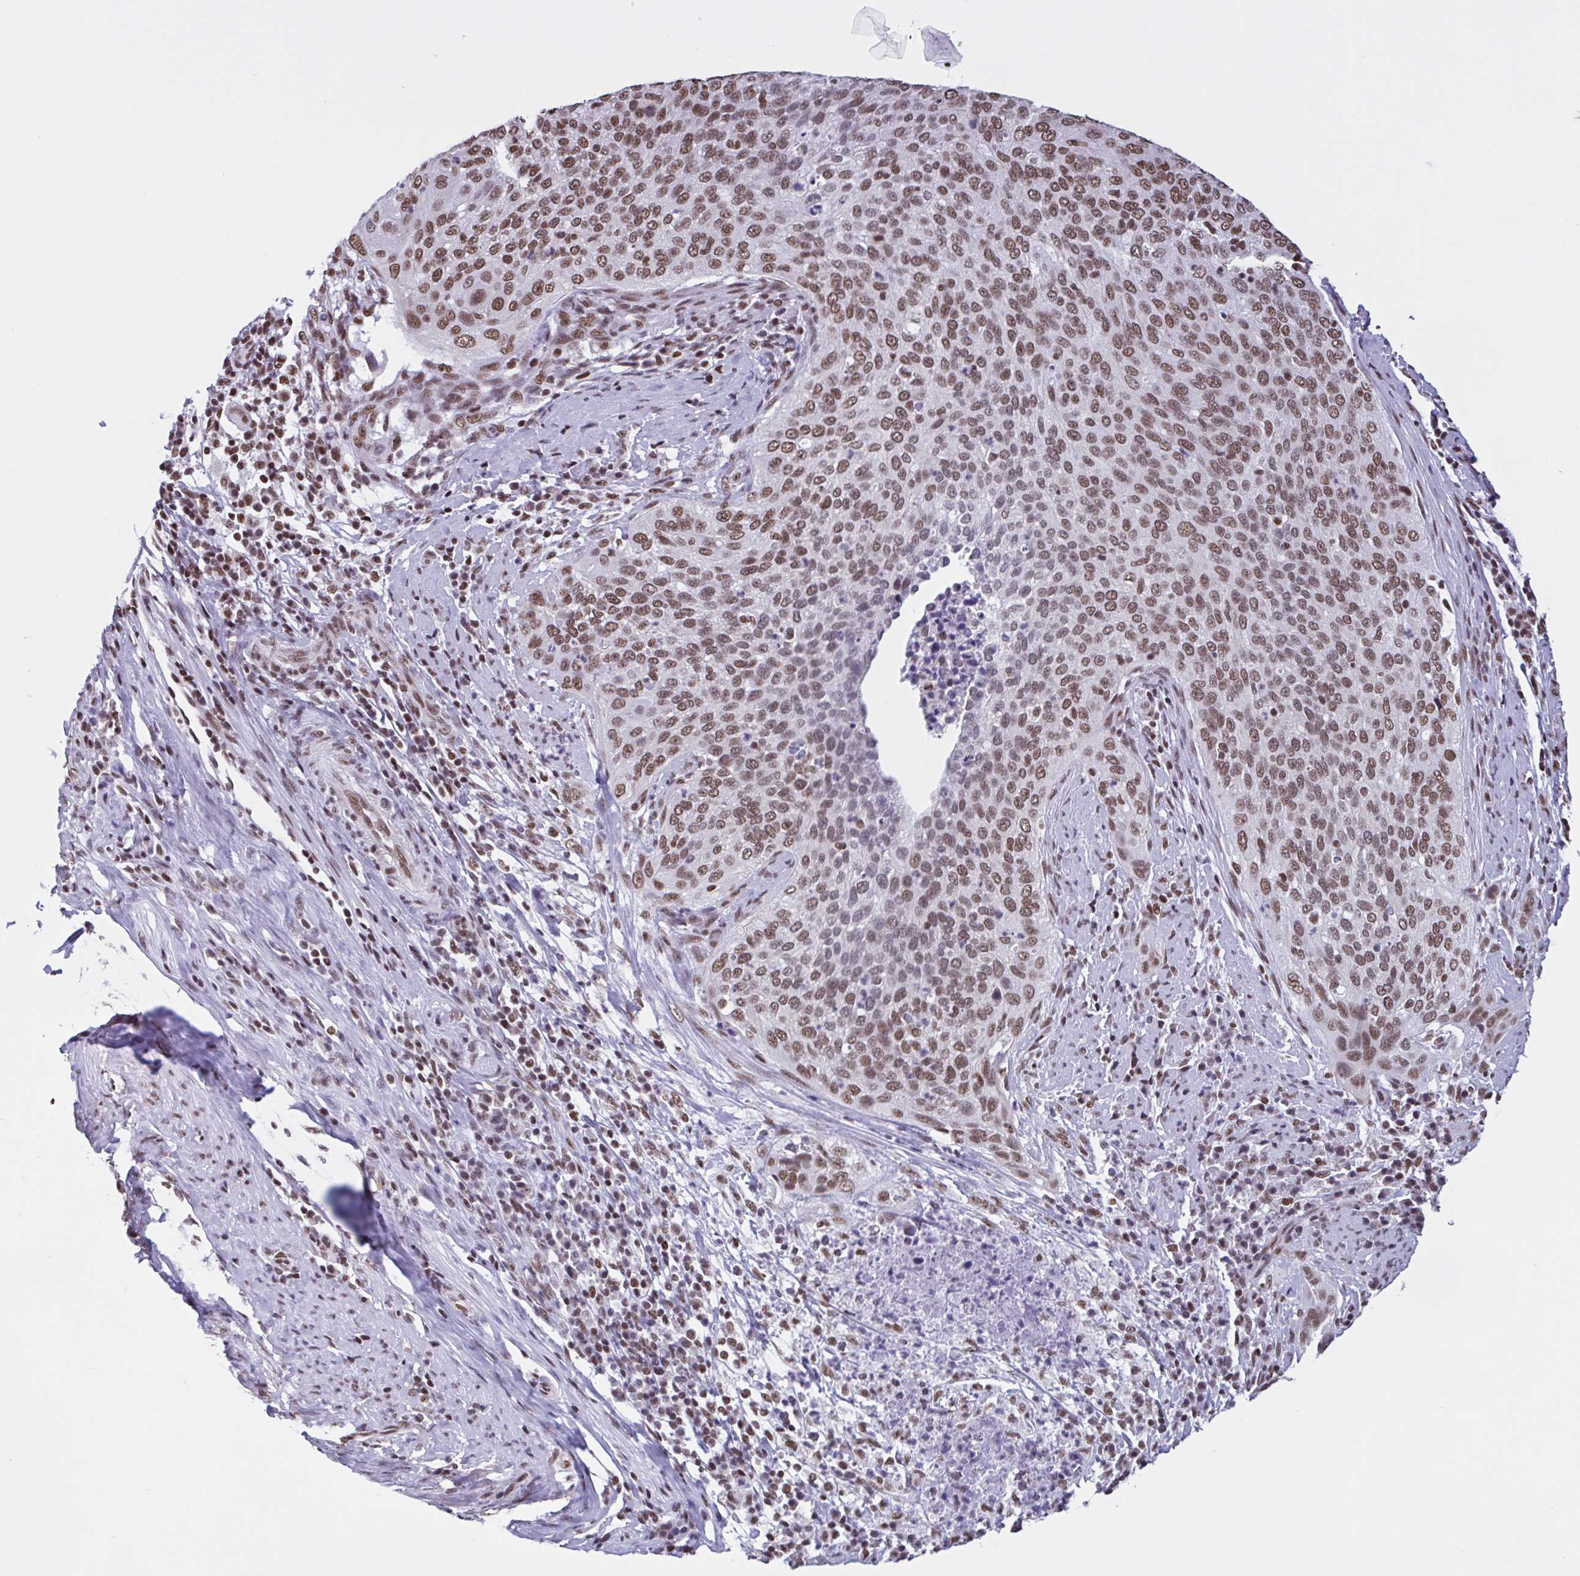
{"staining": {"intensity": "moderate", "quantity": ">75%", "location": "nuclear"}, "tissue": "cervical cancer", "cell_type": "Tumor cells", "image_type": "cancer", "snomed": [{"axis": "morphology", "description": "Squamous cell carcinoma, NOS"}, {"axis": "topography", "description": "Cervix"}], "caption": "DAB immunohistochemical staining of human cervical squamous cell carcinoma displays moderate nuclear protein expression in about >75% of tumor cells. The protein of interest is shown in brown color, while the nuclei are stained blue.", "gene": "TIMM21", "patient": {"sex": "female", "age": 38}}